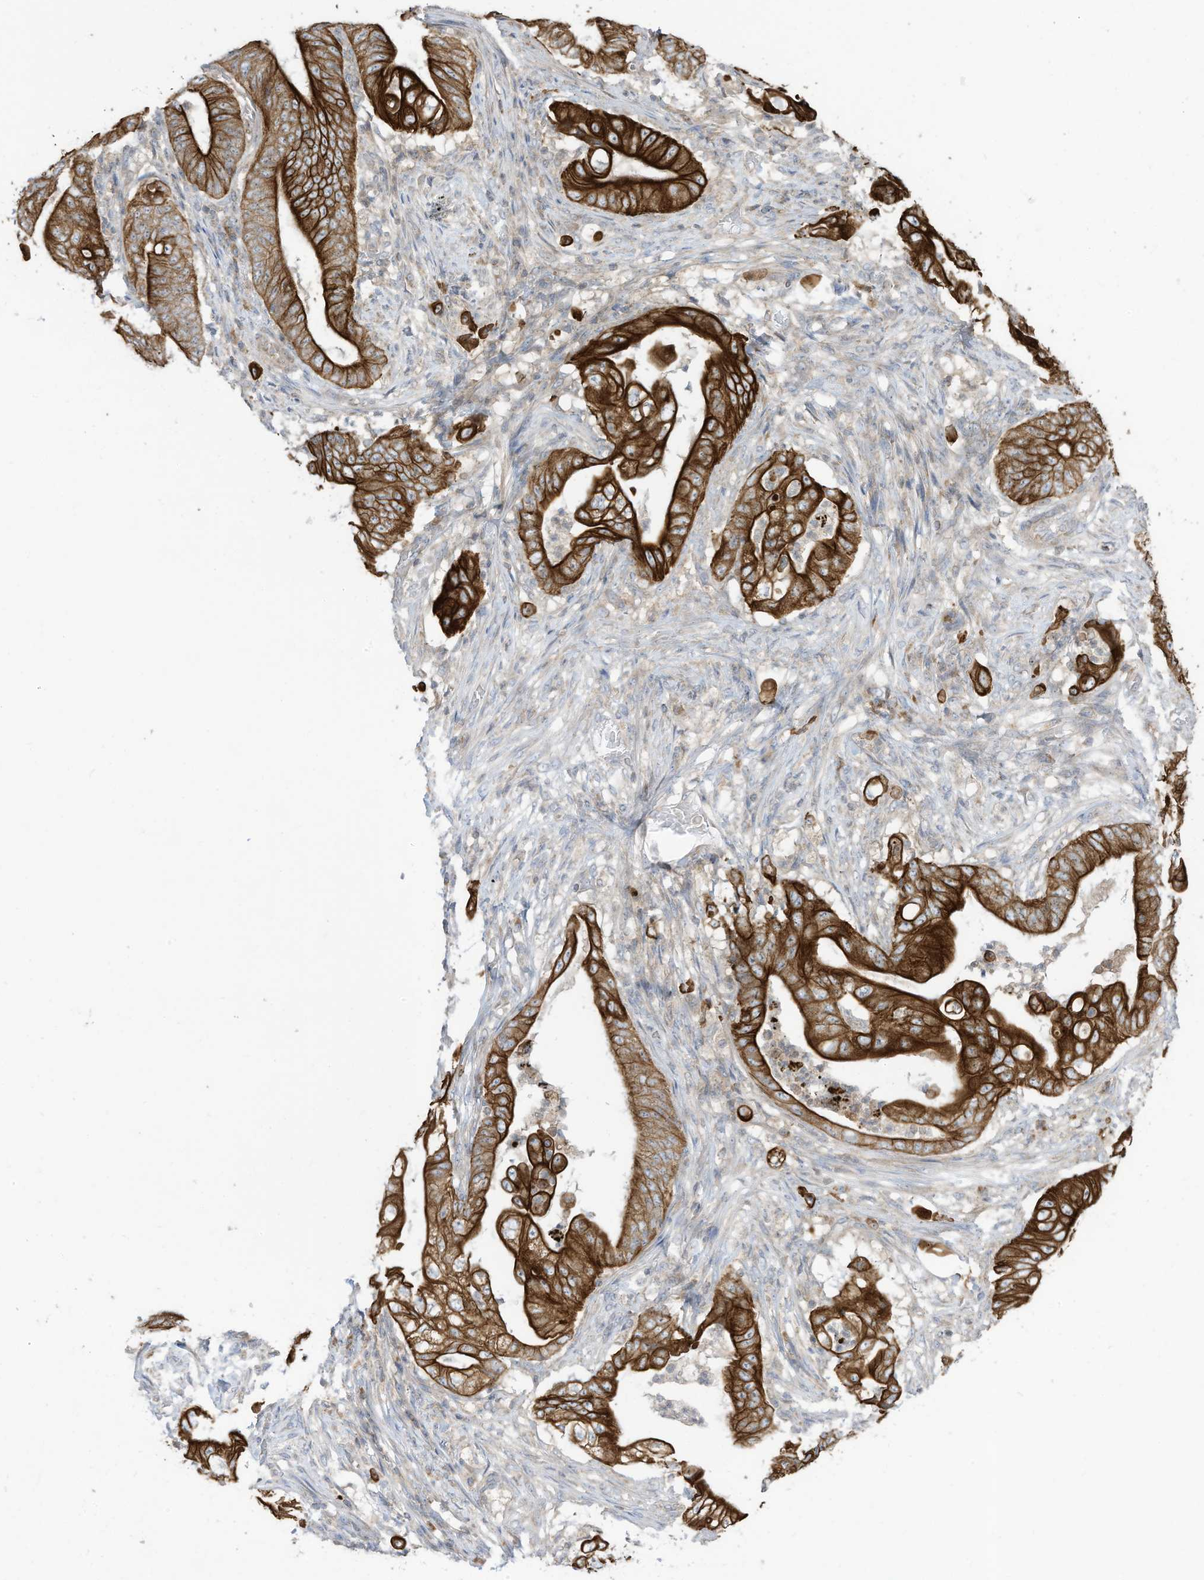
{"staining": {"intensity": "strong", "quantity": ">75%", "location": "cytoplasmic/membranous"}, "tissue": "stomach cancer", "cell_type": "Tumor cells", "image_type": "cancer", "snomed": [{"axis": "morphology", "description": "Adenocarcinoma, NOS"}, {"axis": "topography", "description": "Stomach"}], "caption": "A high amount of strong cytoplasmic/membranous positivity is seen in about >75% of tumor cells in stomach cancer tissue.", "gene": "CGAS", "patient": {"sex": "female", "age": 73}}